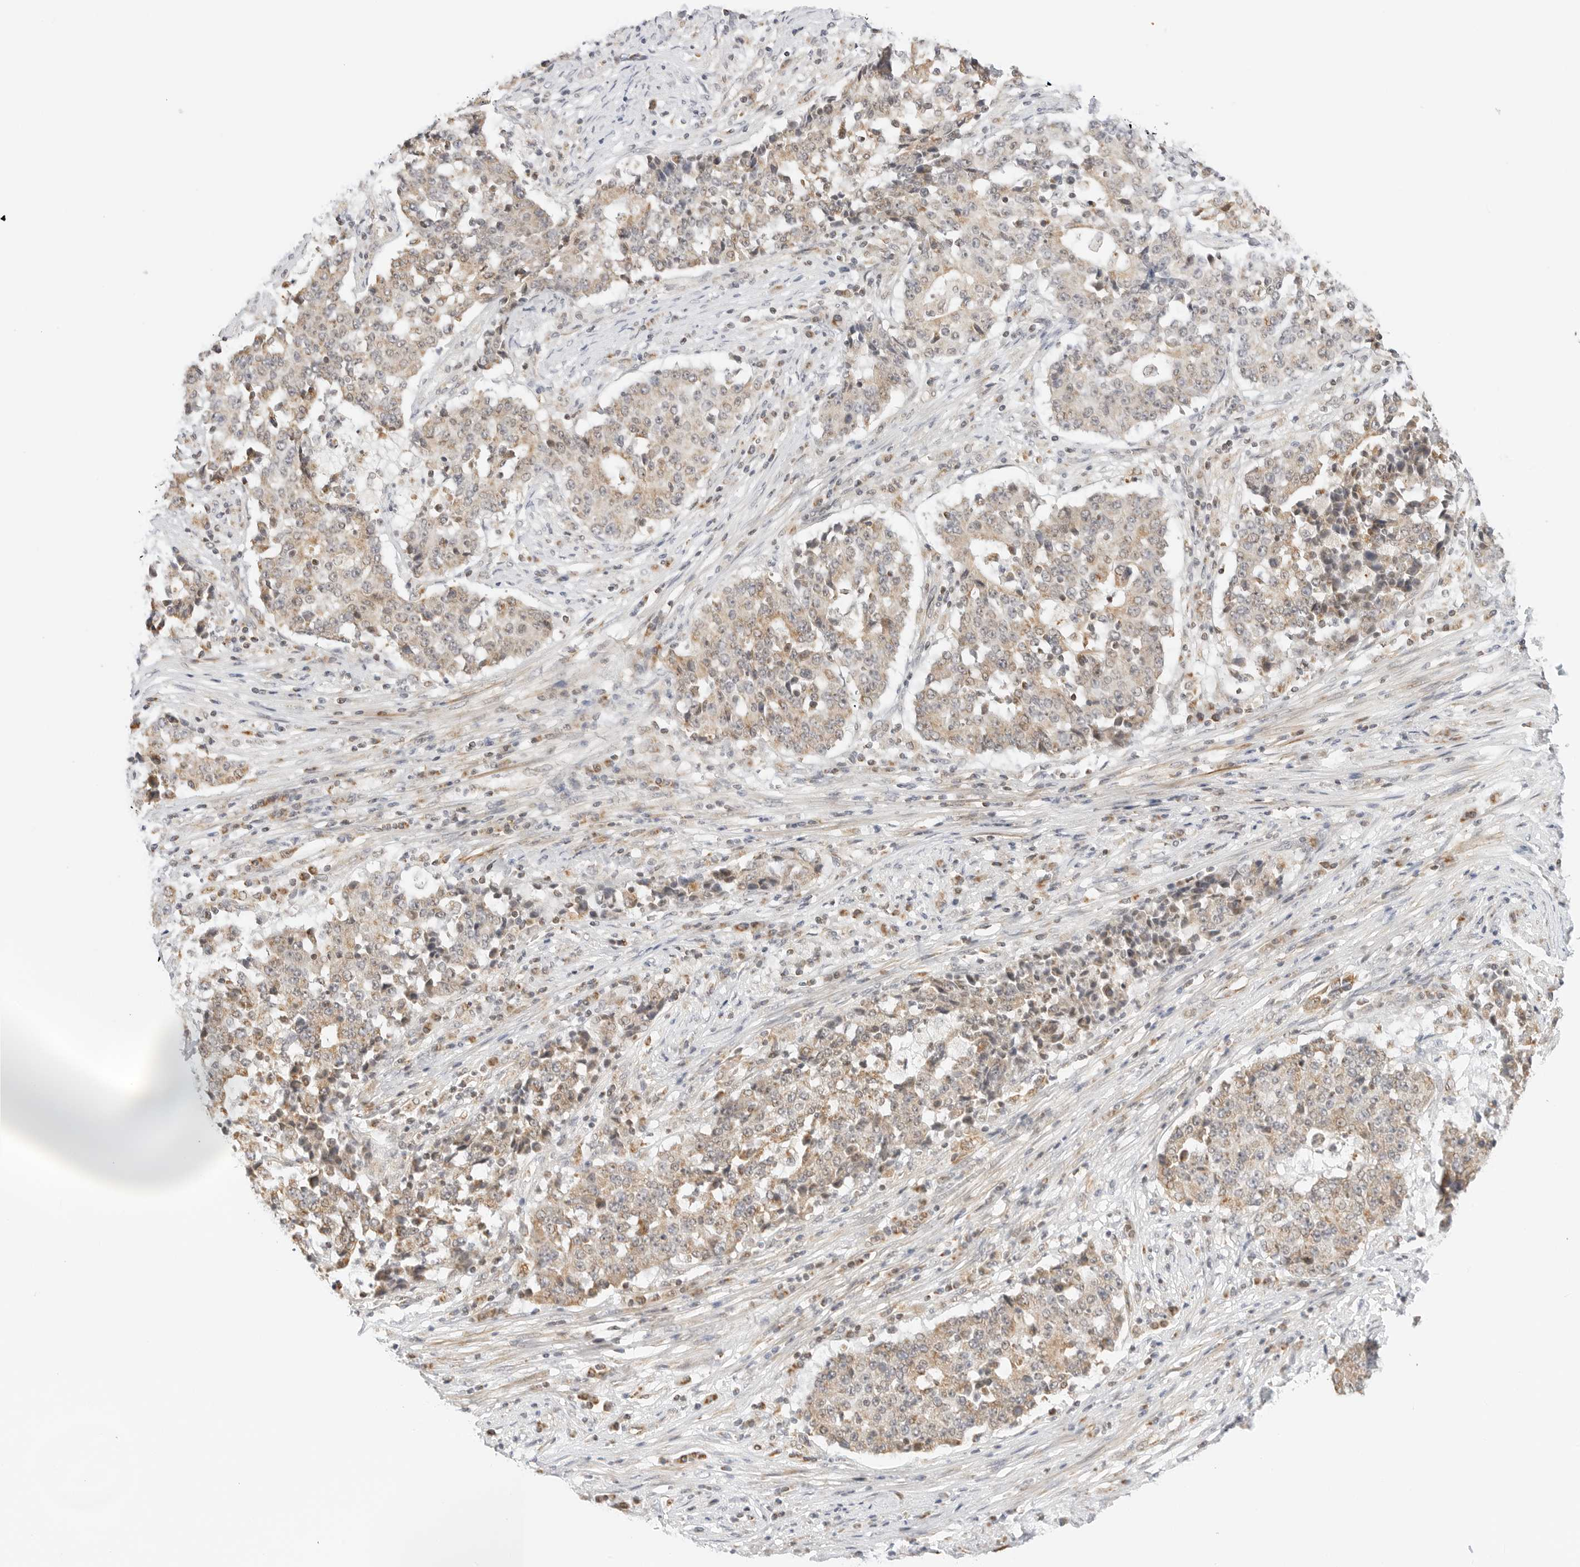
{"staining": {"intensity": "weak", "quantity": ">75%", "location": "cytoplasmic/membranous"}, "tissue": "stomach cancer", "cell_type": "Tumor cells", "image_type": "cancer", "snomed": [{"axis": "morphology", "description": "Adenocarcinoma, NOS"}, {"axis": "topography", "description": "Stomach"}], "caption": "A low amount of weak cytoplasmic/membranous positivity is seen in approximately >75% of tumor cells in stomach adenocarcinoma tissue. (DAB (3,3'-diaminobenzidine) IHC, brown staining for protein, blue staining for nuclei).", "gene": "GORAB", "patient": {"sex": "male", "age": 59}}